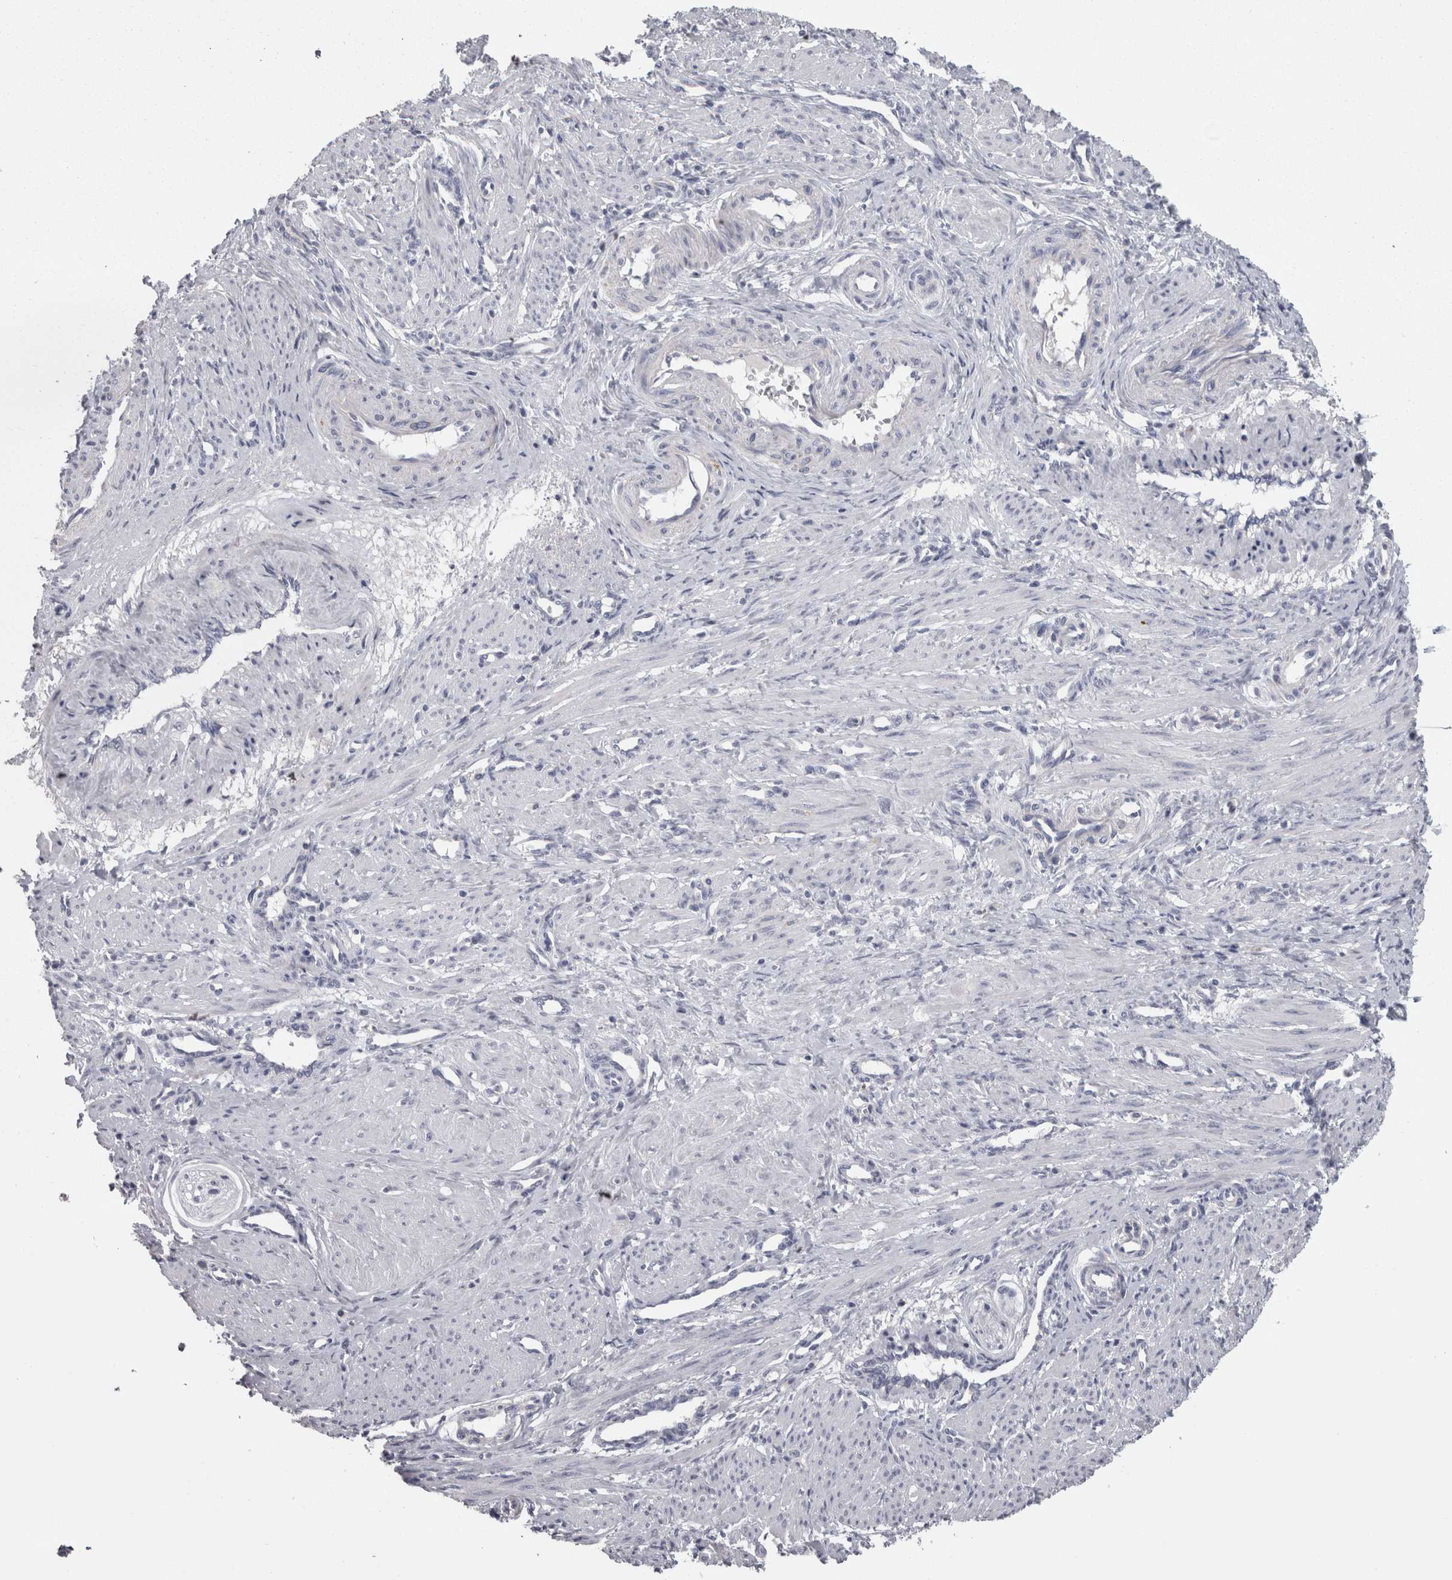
{"staining": {"intensity": "negative", "quantity": "none", "location": "none"}, "tissue": "smooth muscle", "cell_type": "Smooth muscle cells", "image_type": "normal", "snomed": [{"axis": "morphology", "description": "Normal tissue, NOS"}, {"axis": "topography", "description": "Endometrium"}], "caption": "DAB (3,3'-diaminobenzidine) immunohistochemical staining of normal smooth muscle exhibits no significant staining in smooth muscle cells. The staining is performed using DAB (3,3'-diaminobenzidine) brown chromogen with nuclei counter-stained in using hematoxylin.", "gene": "TCAP", "patient": {"sex": "female", "age": 33}}